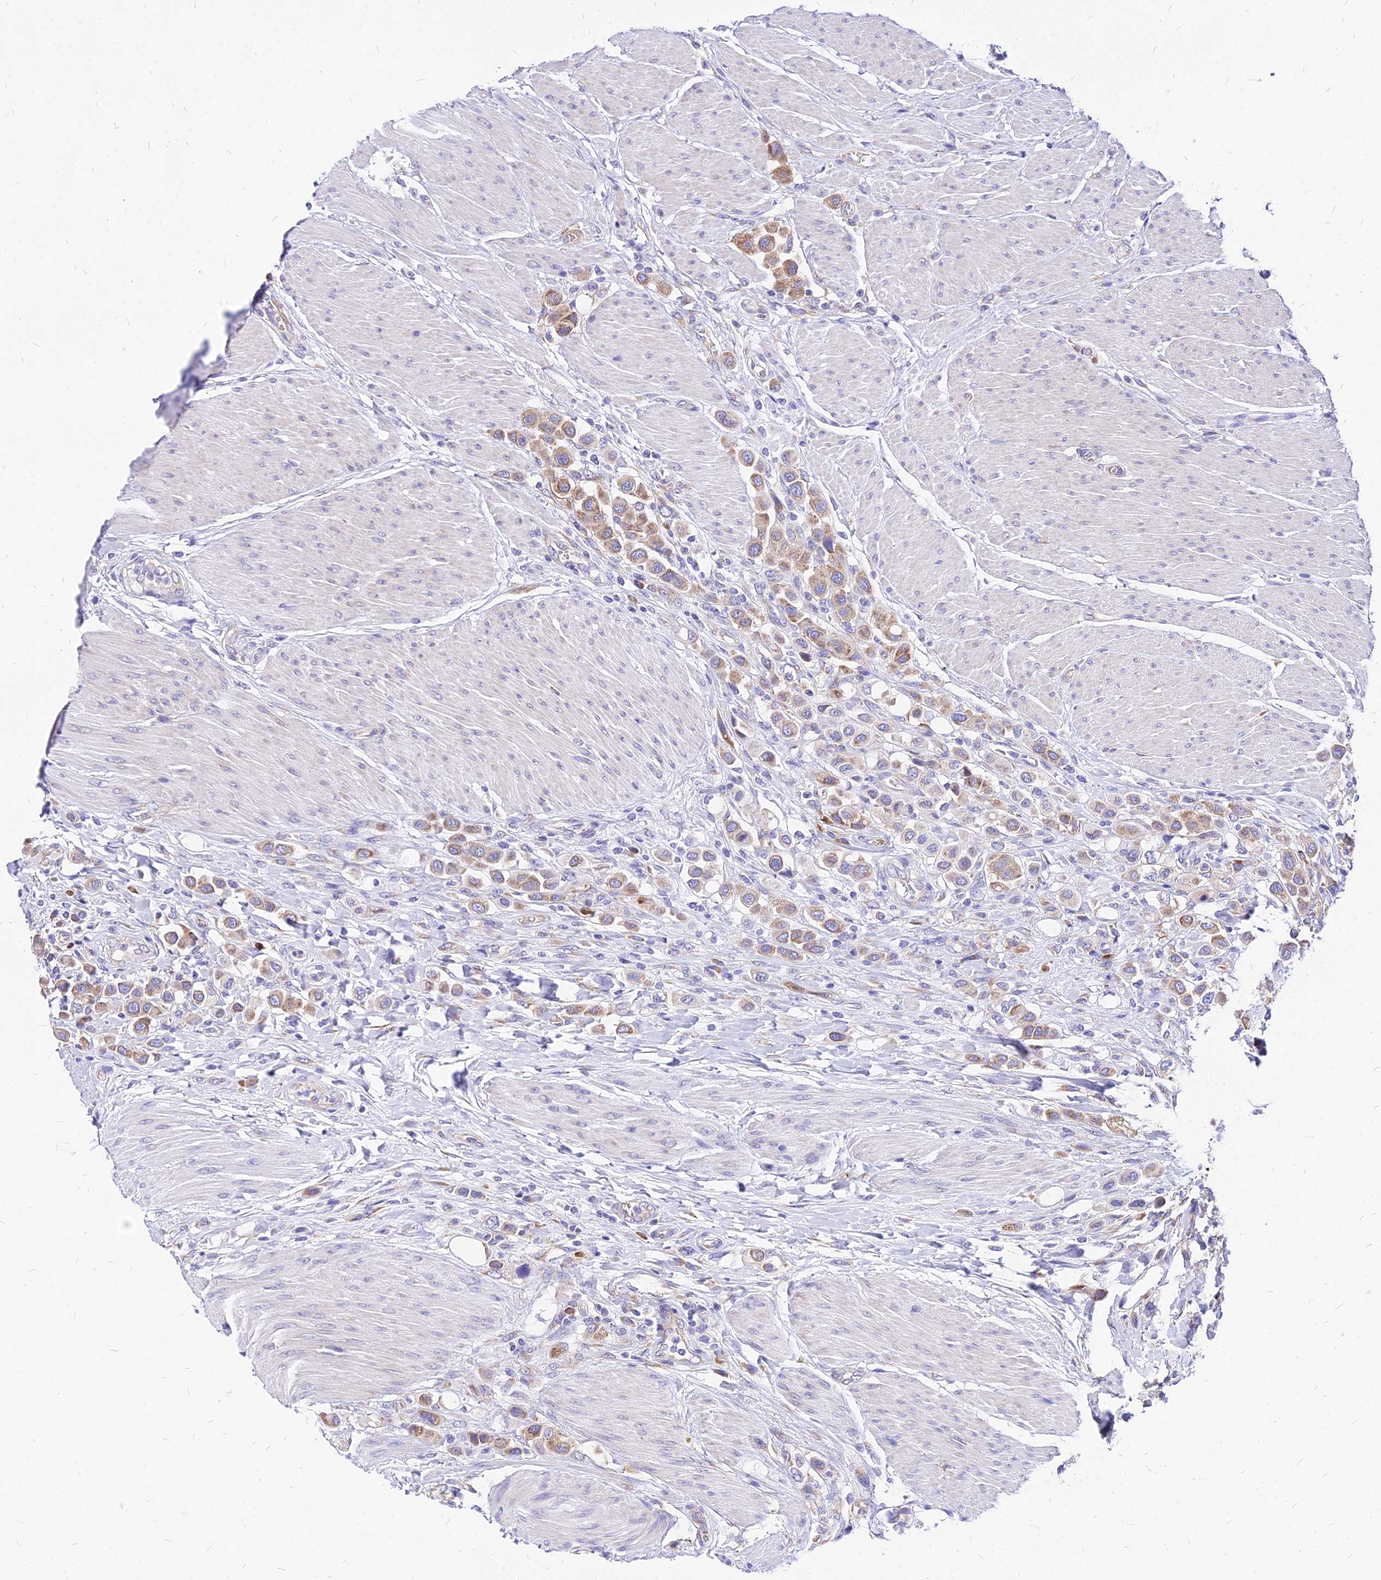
{"staining": {"intensity": "moderate", "quantity": ">75%", "location": "cytoplasmic/membranous"}, "tissue": "urothelial cancer", "cell_type": "Tumor cells", "image_type": "cancer", "snomed": [{"axis": "morphology", "description": "Urothelial carcinoma, High grade"}, {"axis": "topography", "description": "Urinary bladder"}], "caption": "This is a micrograph of immunohistochemistry (IHC) staining of urothelial cancer, which shows moderate expression in the cytoplasmic/membranous of tumor cells.", "gene": "RPL19", "patient": {"sex": "male", "age": 50}}